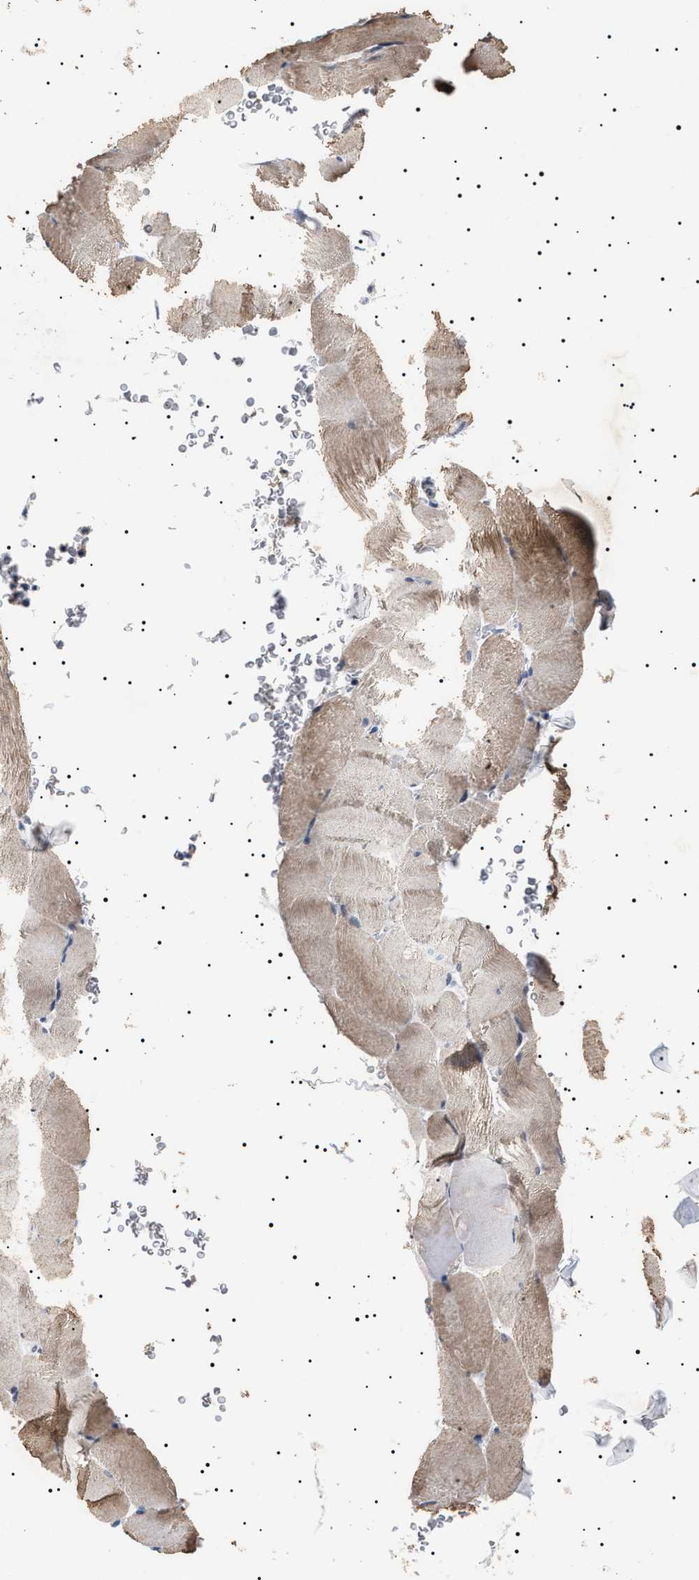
{"staining": {"intensity": "moderate", "quantity": ">75%", "location": "cytoplasmic/membranous"}, "tissue": "skeletal muscle", "cell_type": "Myocytes", "image_type": "normal", "snomed": [{"axis": "morphology", "description": "Normal tissue, NOS"}, {"axis": "topography", "description": "Skeletal muscle"}], "caption": "Immunohistochemical staining of normal human skeletal muscle shows moderate cytoplasmic/membranous protein expression in approximately >75% of myocytes. (brown staining indicates protein expression, while blue staining denotes nuclei).", "gene": "RAB34", "patient": {"sex": "male", "age": 62}}